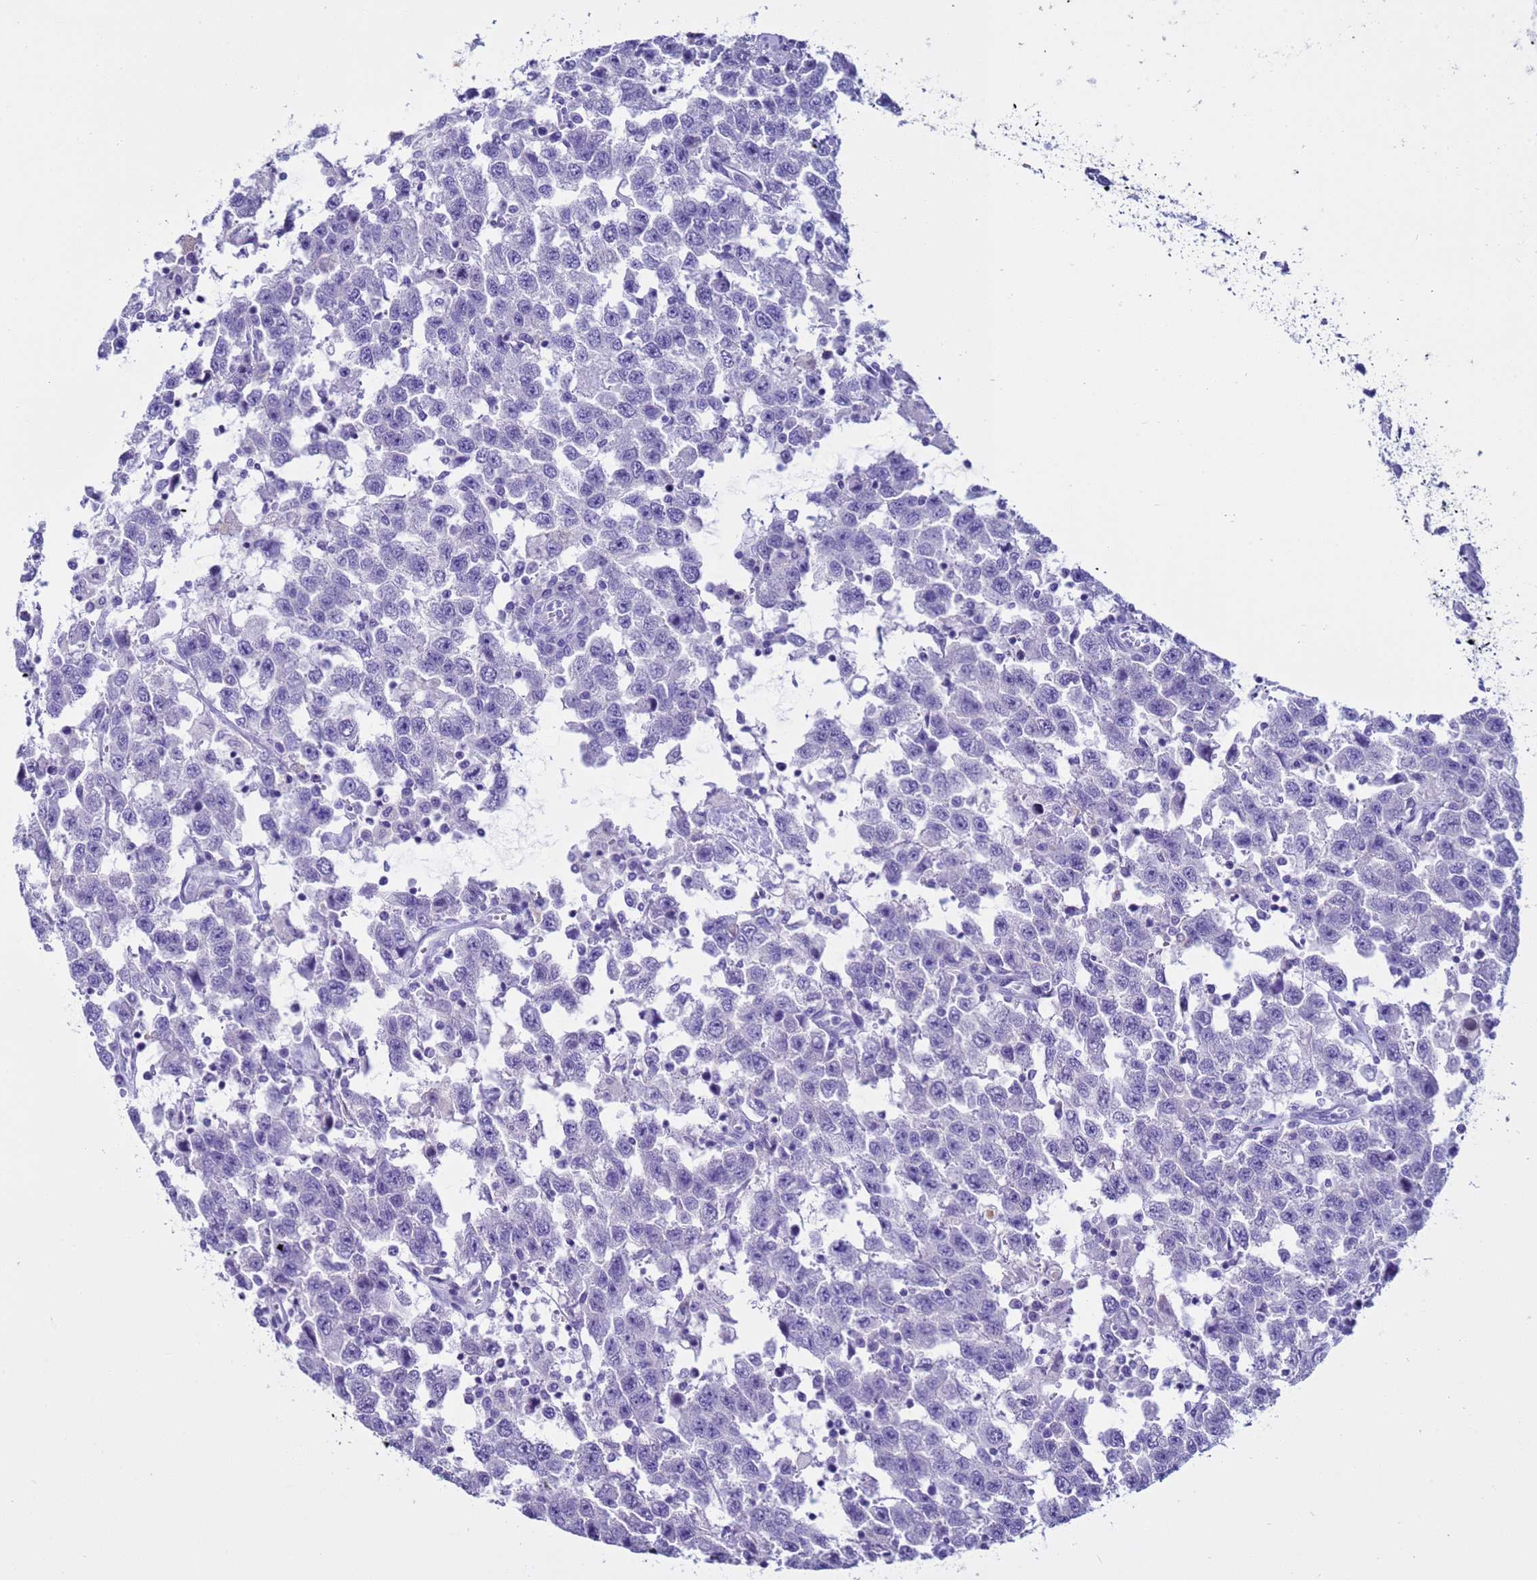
{"staining": {"intensity": "negative", "quantity": "none", "location": "none"}, "tissue": "testis cancer", "cell_type": "Tumor cells", "image_type": "cancer", "snomed": [{"axis": "morphology", "description": "Seminoma, NOS"}, {"axis": "topography", "description": "Testis"}], "caption": "Micrograph shows no significant protein expression in tumor cells of seminoma (testis). (DAB immunohistochemistry, high magnification).", "gene": "CST4", "patient": {"sex": "male", "age": 41}}